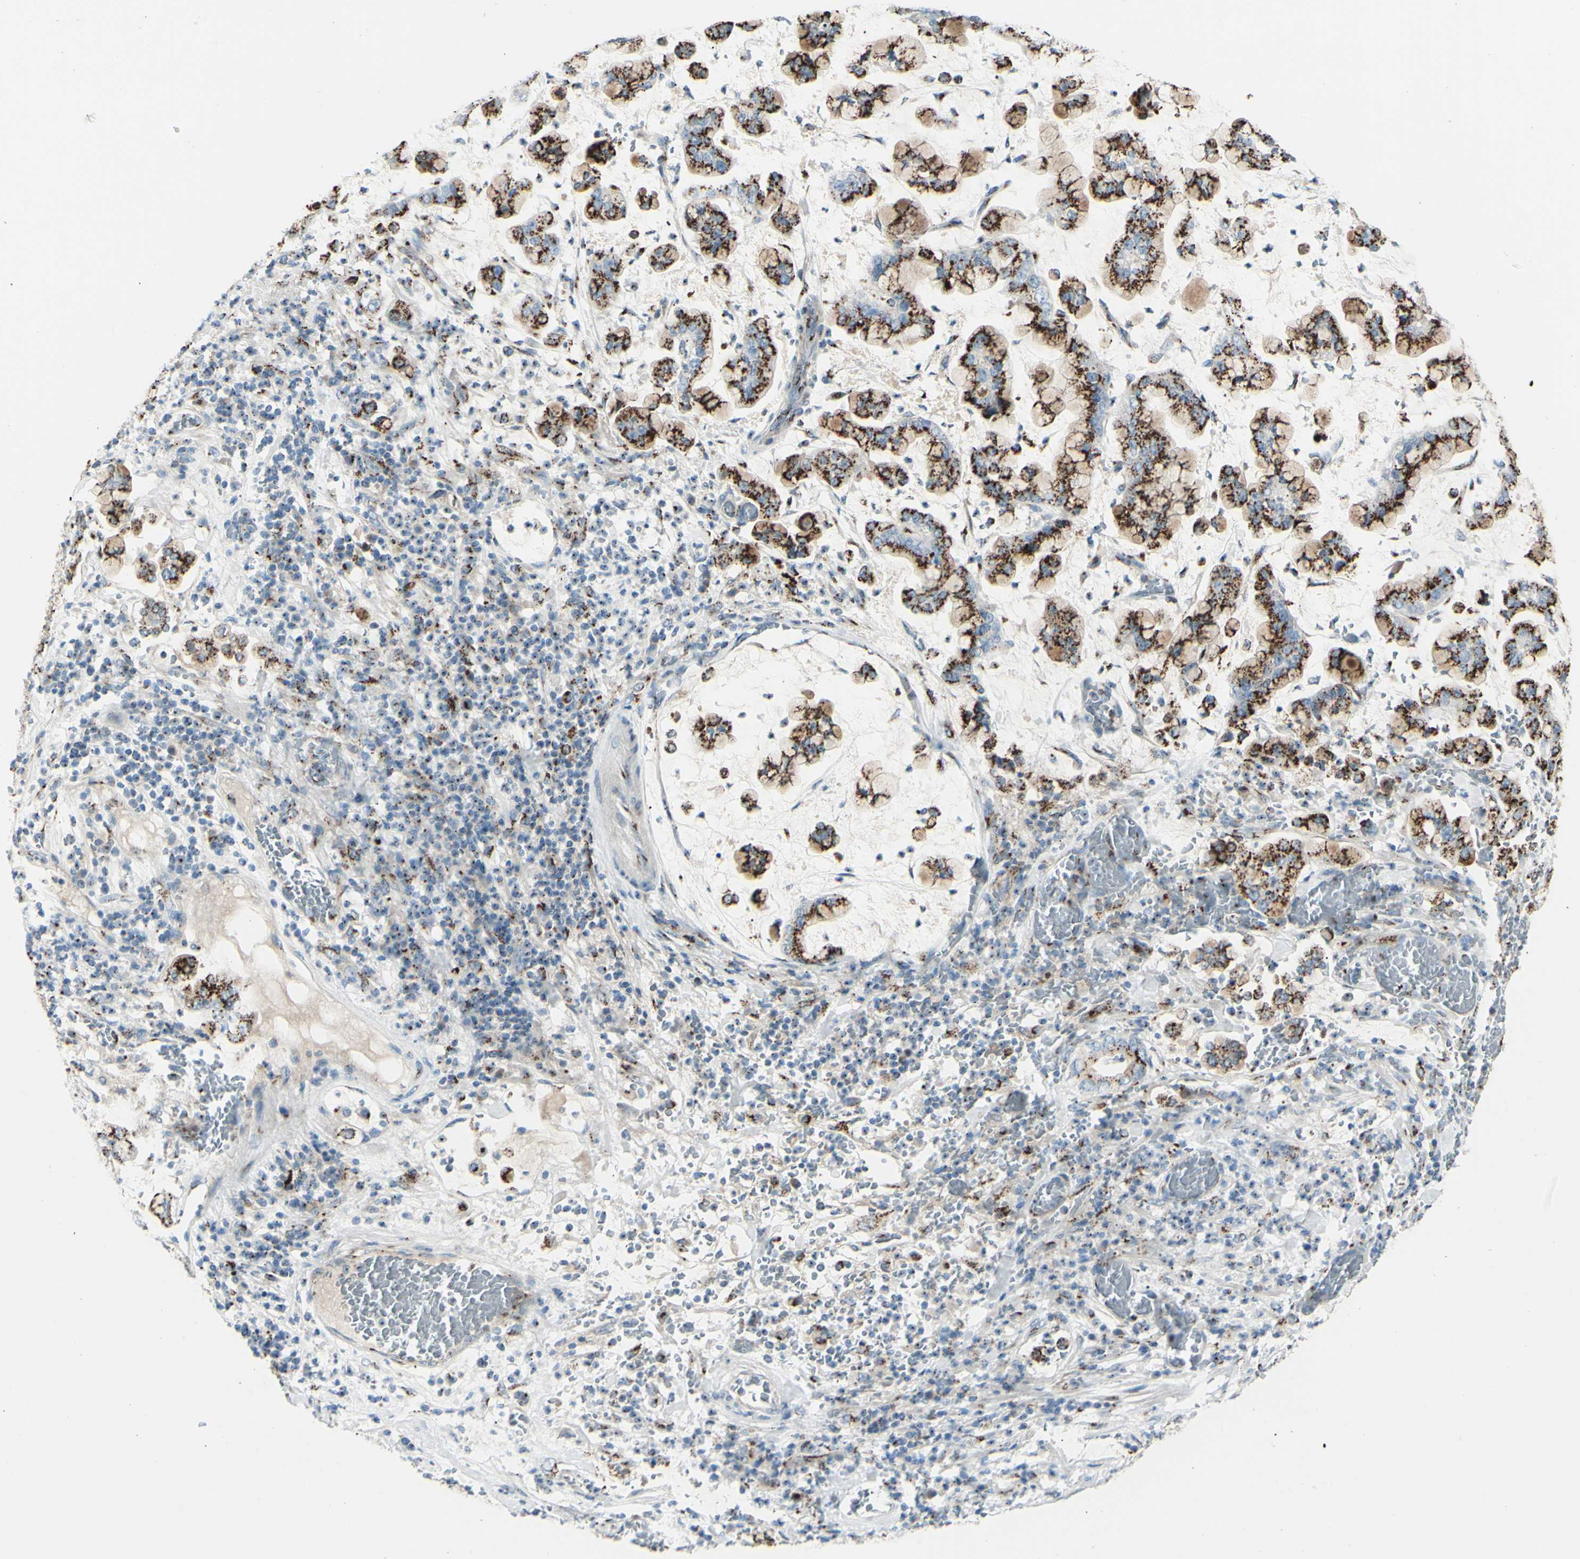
{"staining": {"intensity": "strong", "quantity": ">75%", "location": "cytoplasmic/membranous"}, "tissue": "stomach cancer", "cell_type": "Tumor cells", "image_type": "cancer", "snomed": [{"axis": "morphology", "description": "Normal tissue, NOS"}, {"axis": "morphology", "description": "Adenocarcinoma, NOS"}, {"axis": "topography", "description": "Stomach, upper"}, {"axis": "topography", "description": "Stomach"}], "caption": "Stomach adenocarcinoma was stained to show a protein in brown. There is high levels of strong cytoplasmic/membranous staining in approximately >75% of tumor cells. The staining was performed using DAB, with brown indicating positive protein expression. Nuclei are stained blue with hematoxylin.", "gene": "B4GALT1", "patient": {"sex": "male", "age": 76}}